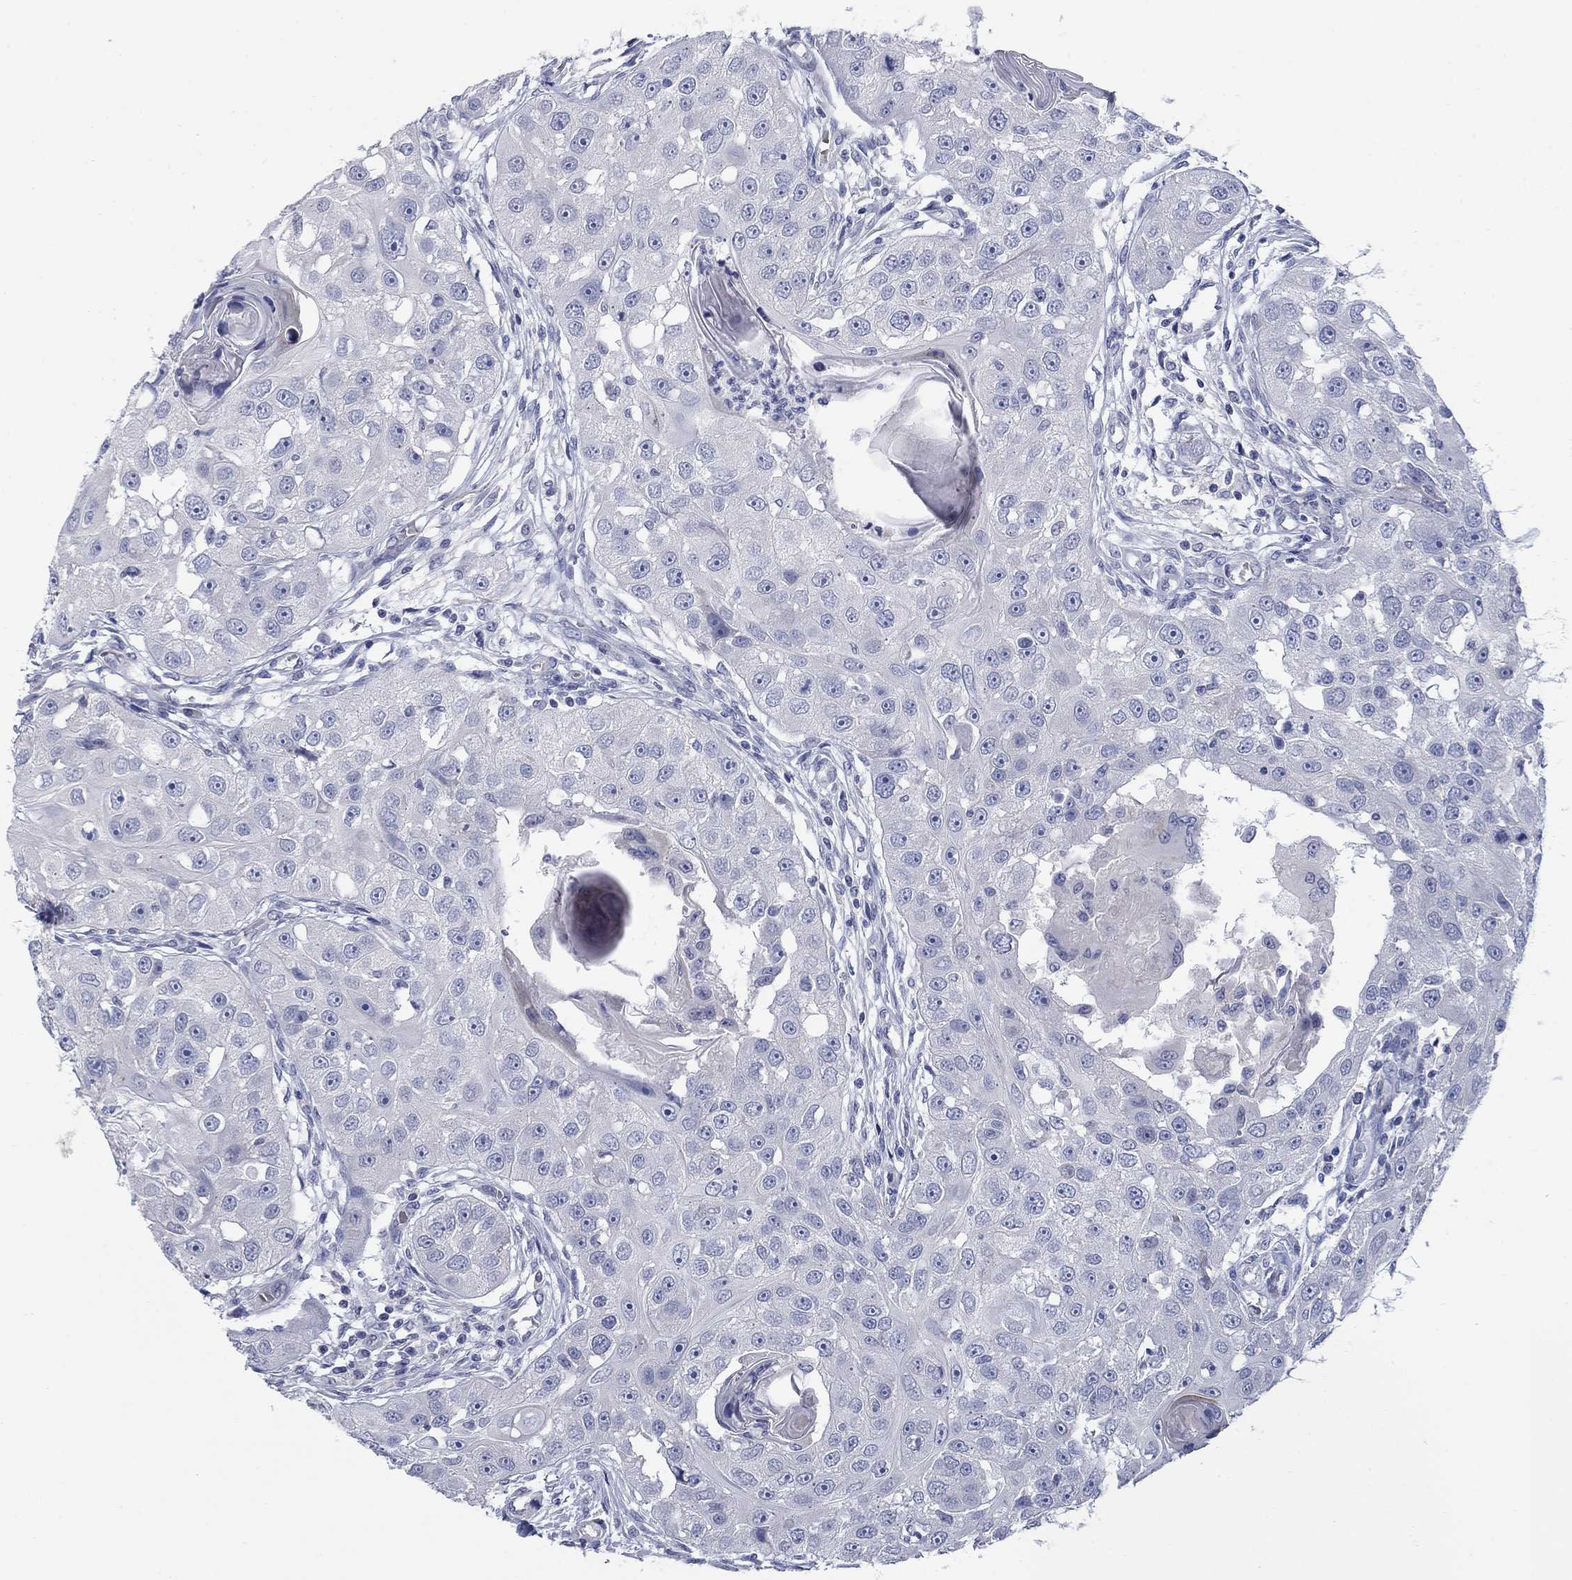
{"staining": {"intensity": "negative", "quantity": "none", "location": "none"}, "tissue": "head and neck cancer", "cell_type": "Tumor cells", "image_type": "cancer", "snomed": [{"axis": "morphology", "description": "Squamous cell carcinoma, NOS"}, {"axis": "topography", "description": "Head-Neck"}], "caption": "Human head and neck cancer stained for a protein using immunohistochemistry demonstrates no positivity in tumor cells.", "gene": "DNER", "patient": {"sex": "male", "age": 51}}